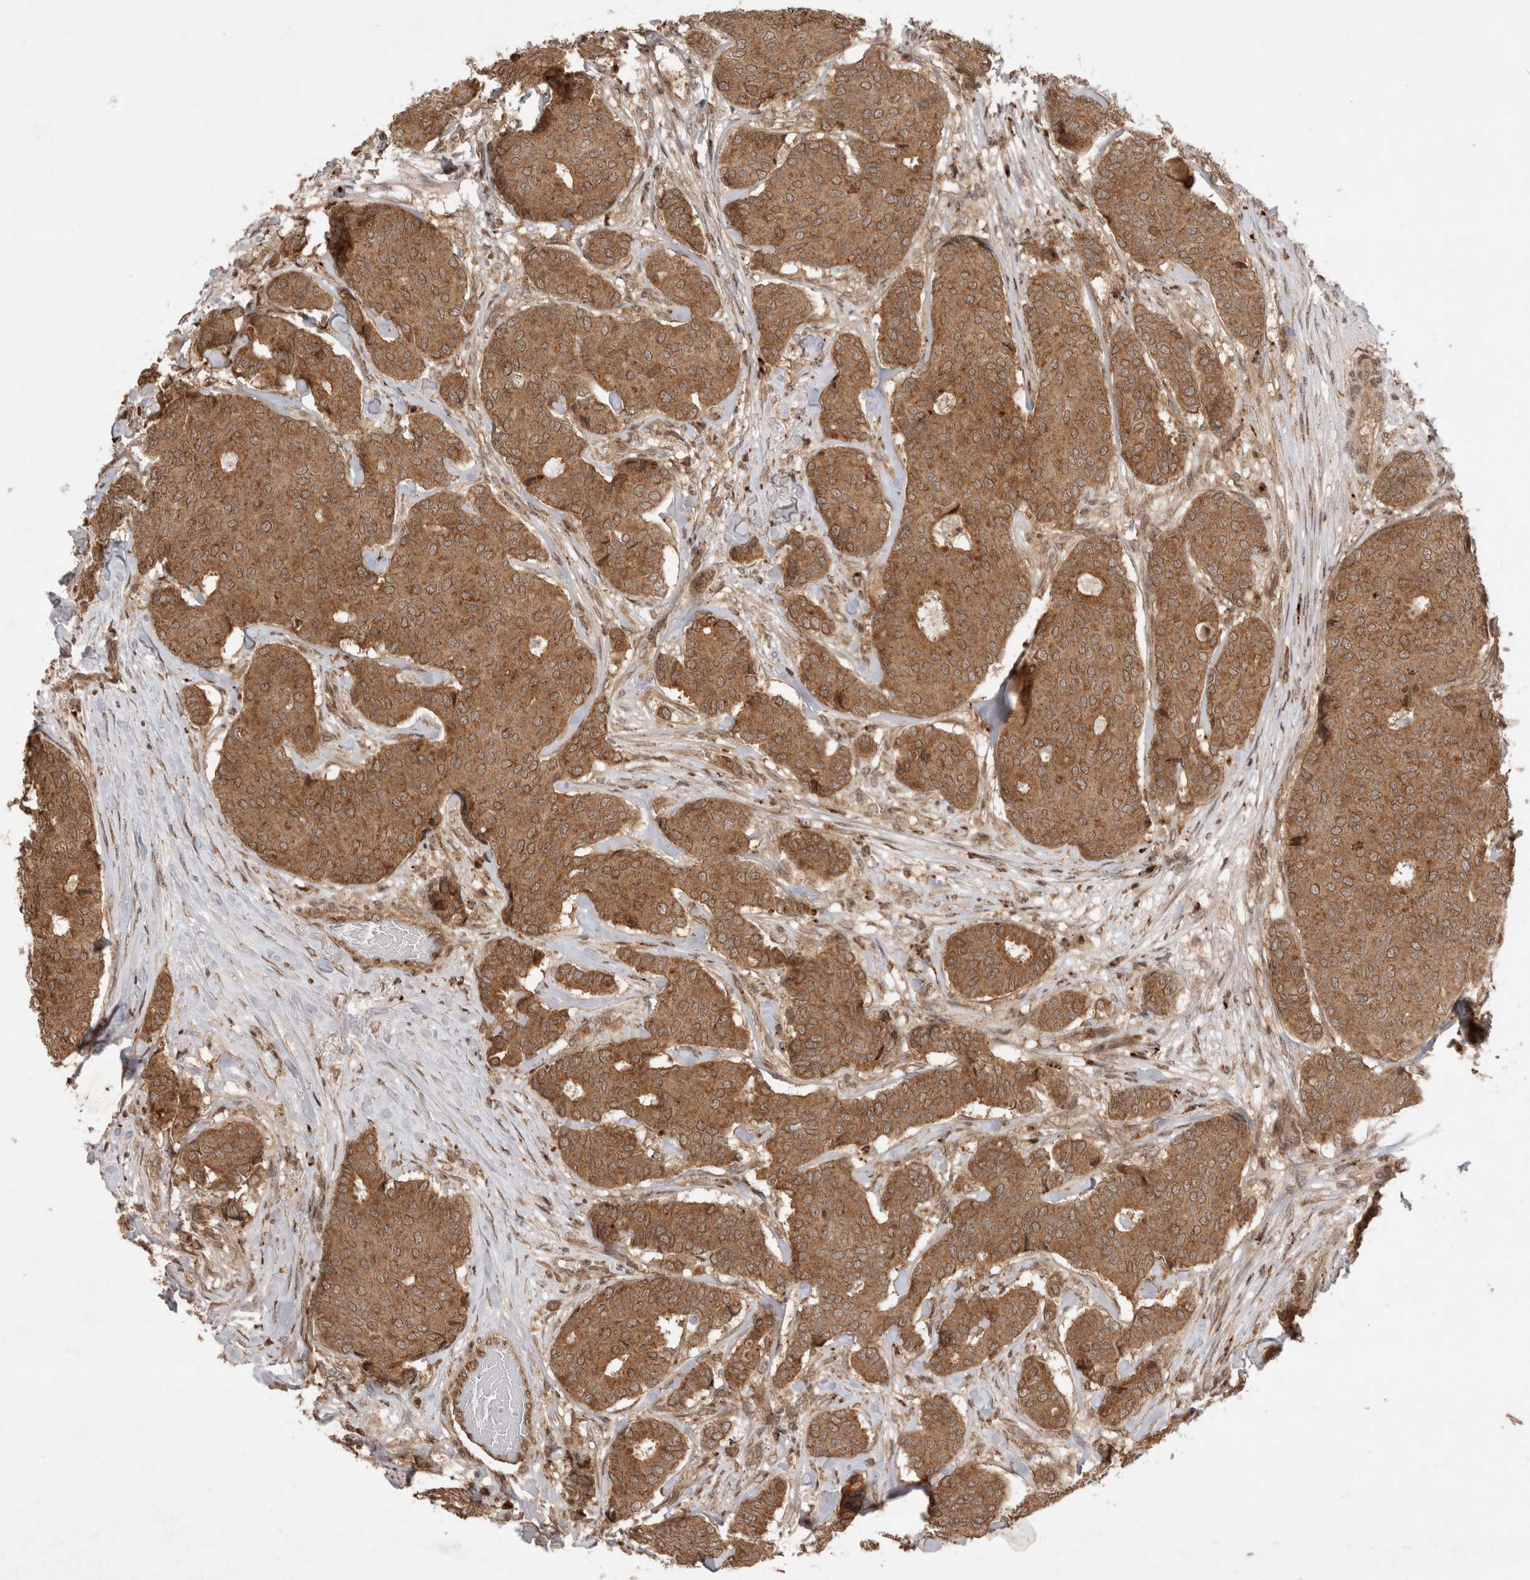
{"staining": {"intensity": "moderate", "quantity": ">75%", "location": "cytoplasmic/membranous"}, "tissue": "breast cancer", "cell_type": "Tumor cells", "image_type": "cancer", "snomed": [{"axis": "morphology", "description": "Duct carcinoma"}, {"axis": "topography", "description": "Breast"}], "caption": "Immunohistochemical staining of infiltrating ductal carcinoma (breast) reveals medium levels of moderate cytoplasmic/membranous expression in about >75% of tumor cells.", "gene": "FAM221A", "patient": {"sex": "female", "age": 75}}